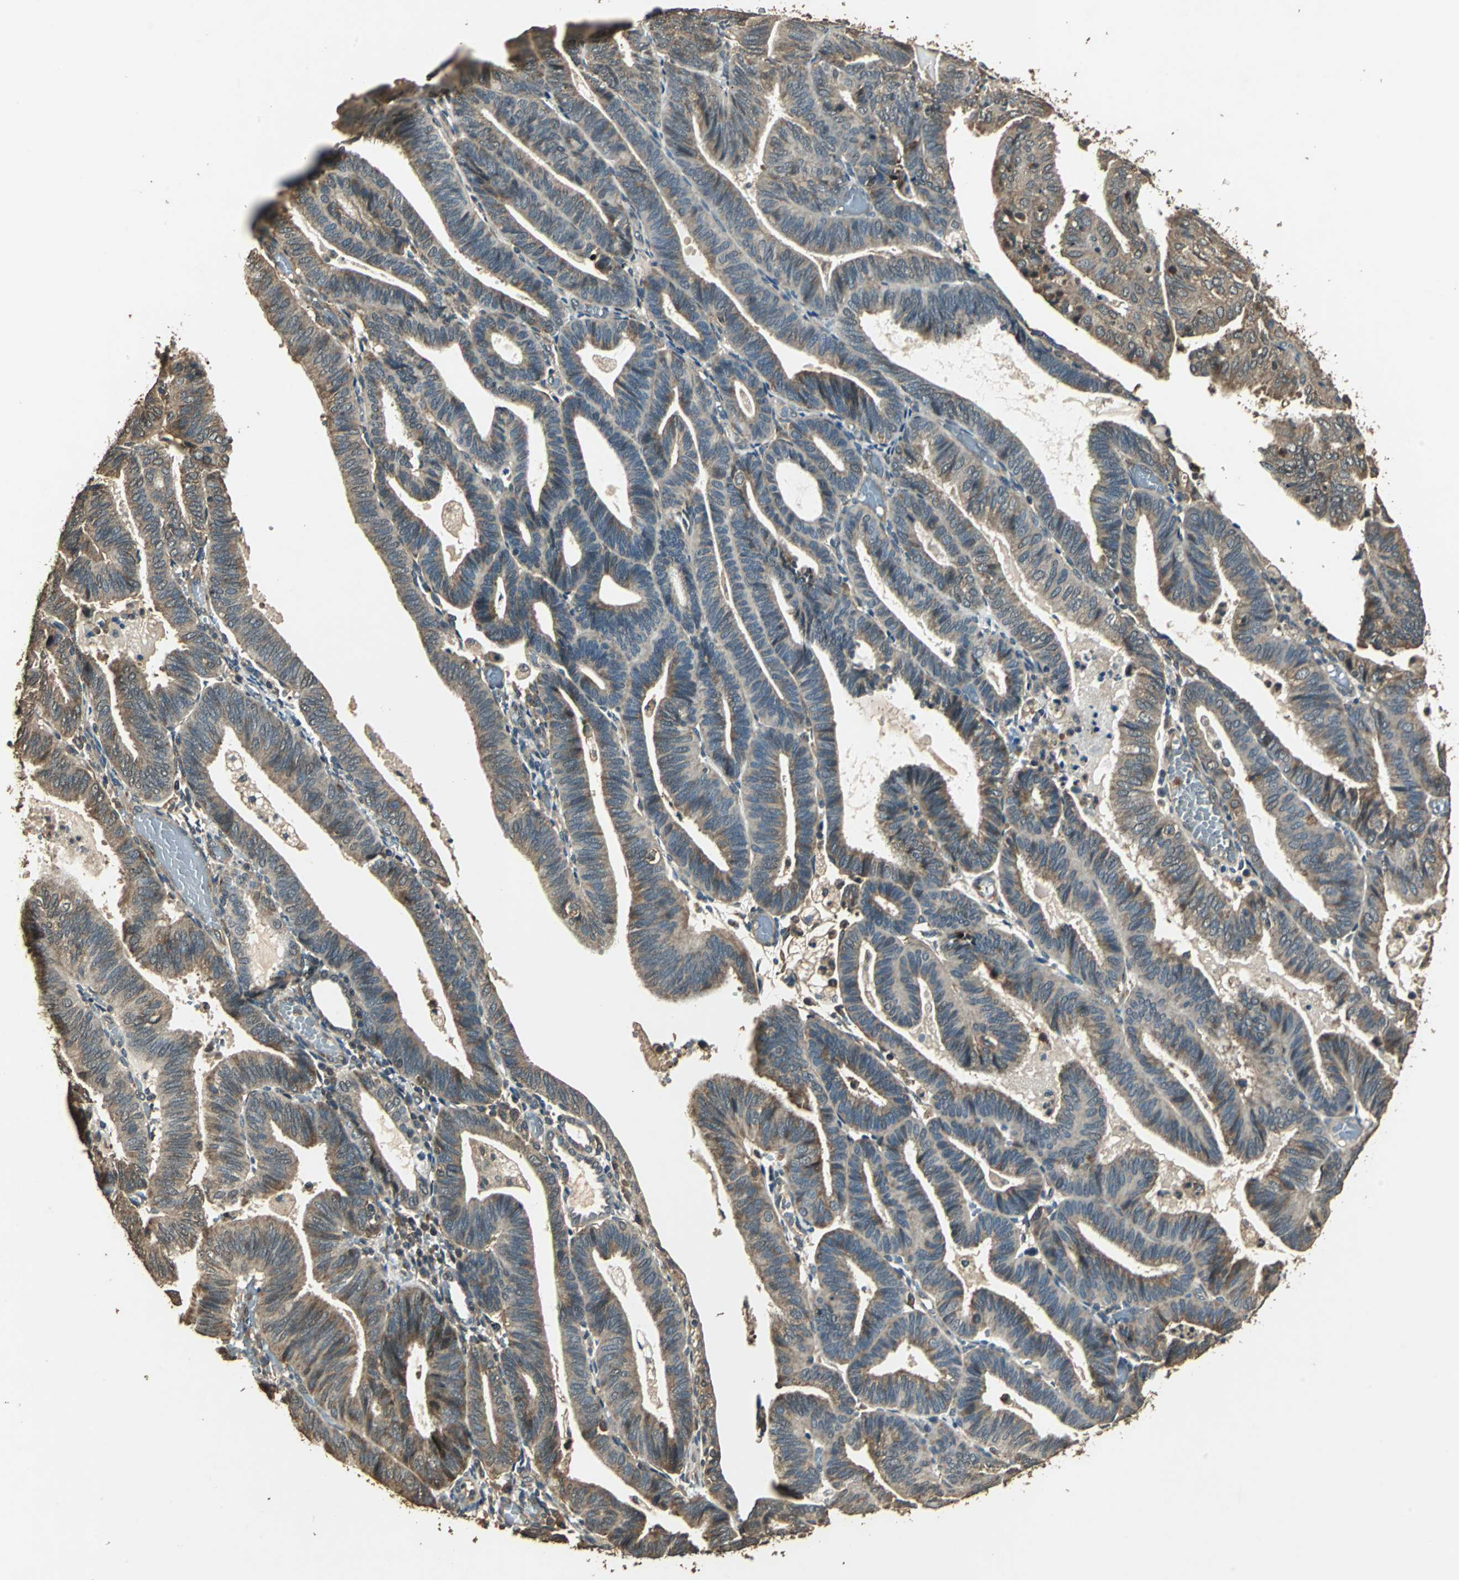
{"staining": {"intensity": "moderate", "quantity": ">75%", "location": "cytoplasmic/membranous"}, "tissue": "endometrial cancer", "cell_type": "Tumor cells", "image_type": "cancer", "snomed": [{"axis": "morphology", "description": "Adenocarcinoma, NOS"}, {"axis": "topography", "description": "Uterus"}], "caption": "Tumor cells demonstrate medium levels of moderate cytoplasmic/membranous expression in about >75% of cells in endometrial adenocarcinoma.", "gene": "TMPRSS4", "patient": {"sex": "female", "age": 60}}